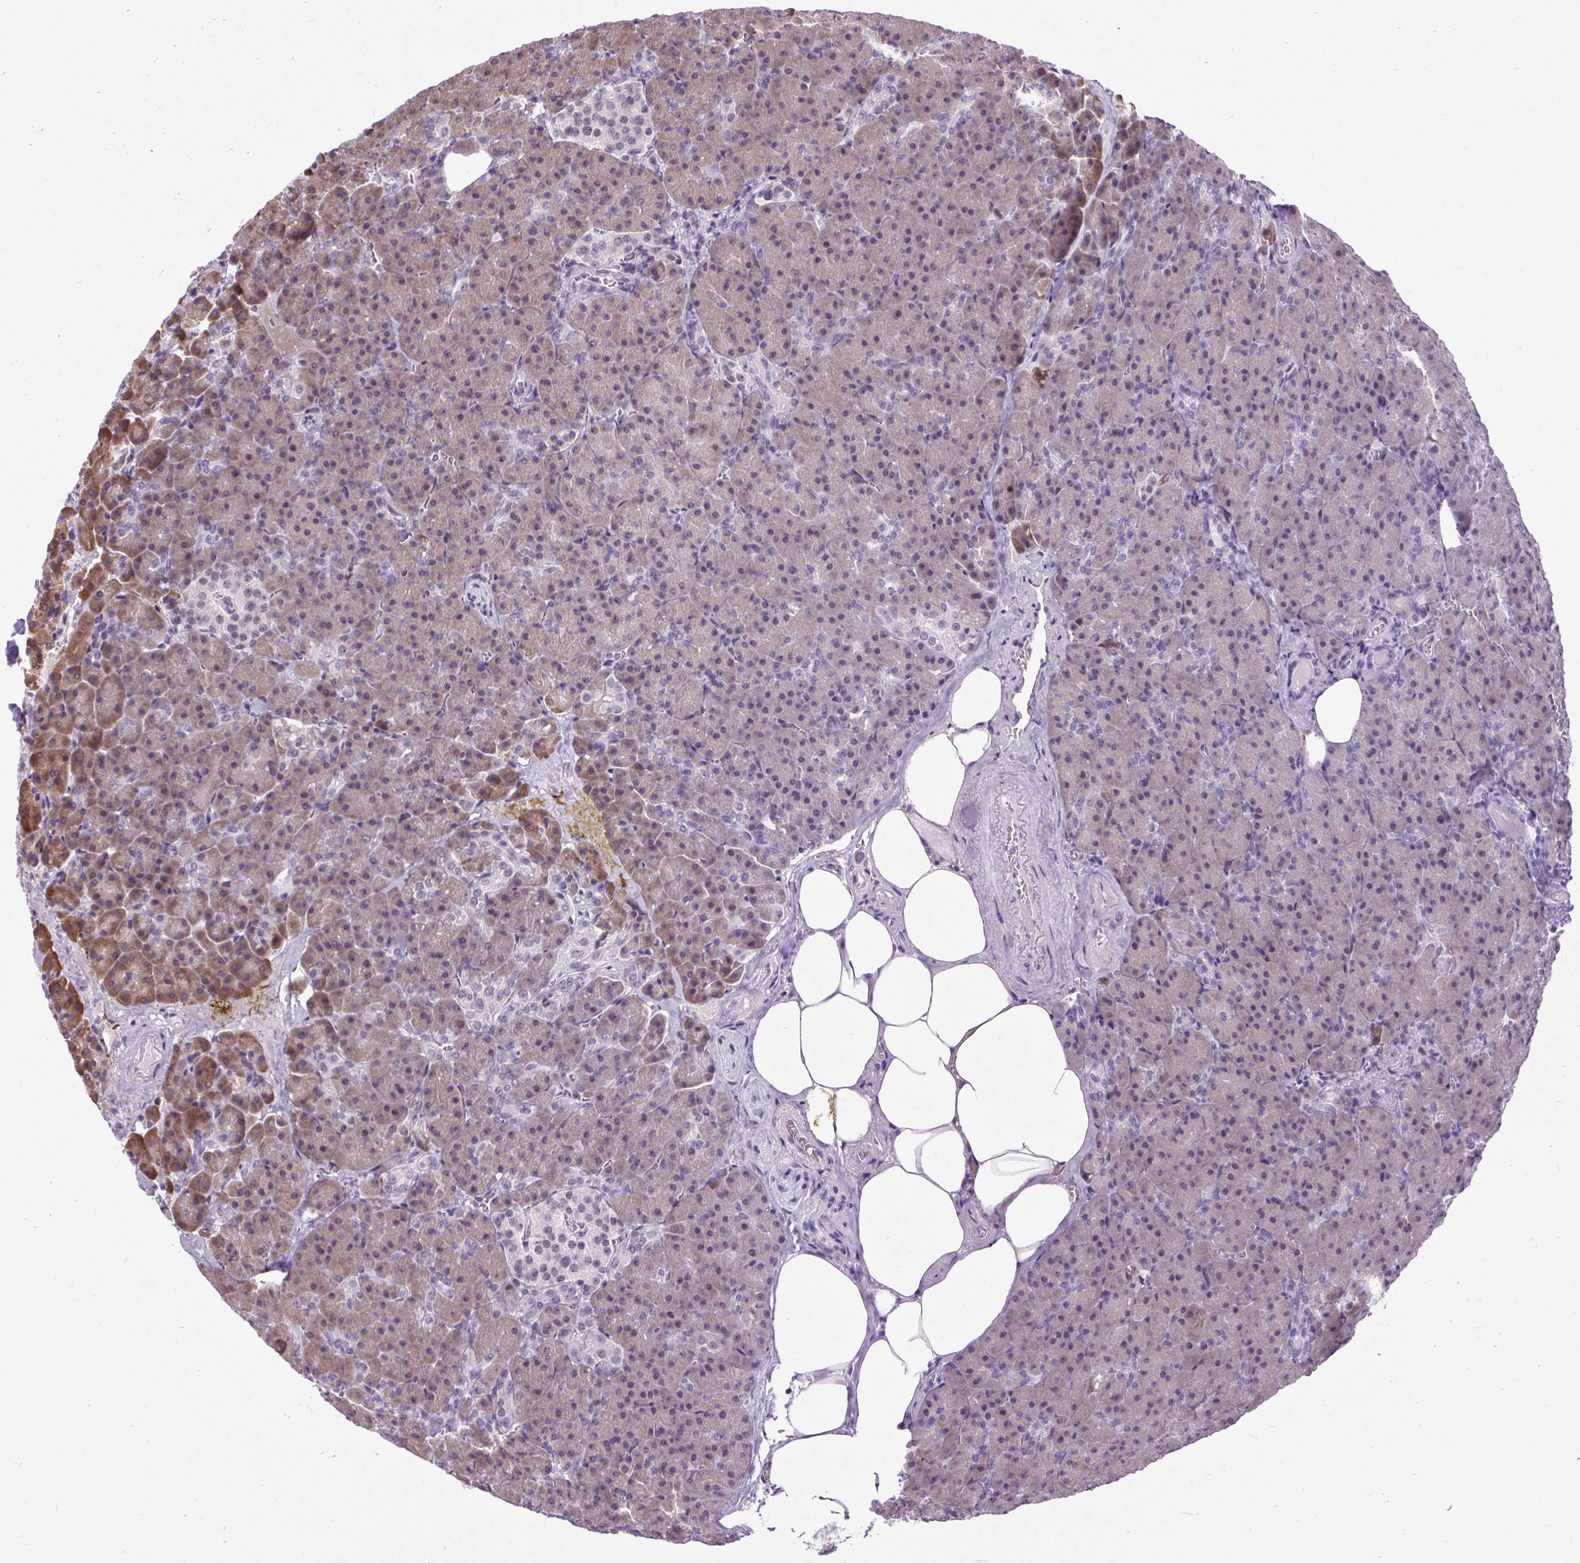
{"staining": {"intensity": "weak", "quantity": "25%-75%", "location": "cytoplasmic/membranous,nuclear"}, "tissue": "pancreas", "cell_type": "Exocrine glandular cells", "image_type": "normal", "snomed": [{"axis": "morphology", "description": "Normal tissue, NOS"}, {"axis": "topography", "description": "Pancreas"}], "caption": "A brown stain highlights weak cytoplasmic/membranous,nuclear expression of a protein in exocrine glandular cells of benign human pancreas. (DAB = brown stain, brightfield microscopy at high magnification).", "gene": "CLK2", "patient": {"sex": "female", "age": 74}}